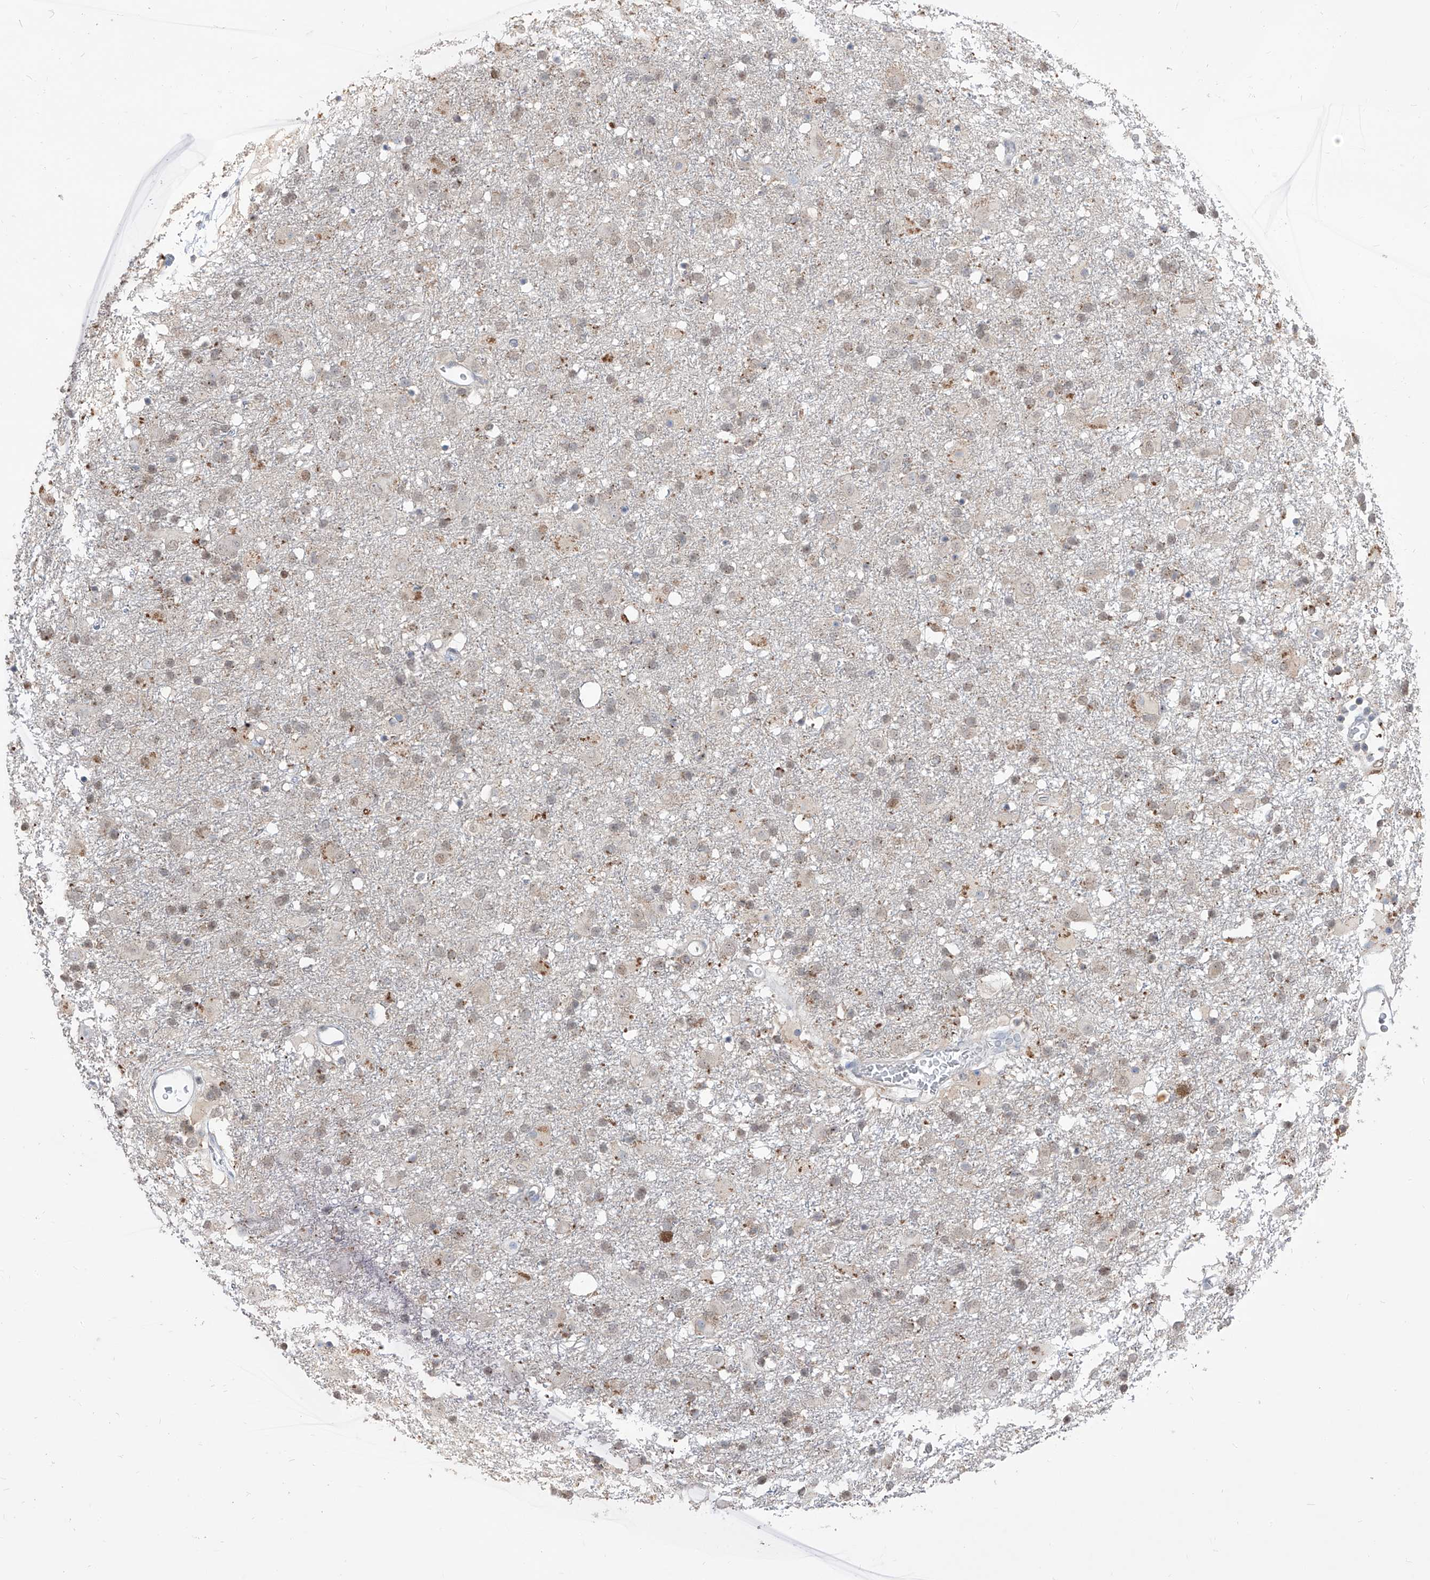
{"staining": {"intensity": "weak", "quantity": "25%-75%", "location": "nuclear"}, "tissue": "glioma", "cell_type": "Tumor cells", "image_type": "cancer", "snomed": [{"axis": "morphology", "description": "Glioma, malignant, Low grade"}, {"axis": "topography", "description": "Brain"}], "caption": "Protein staining by immunohistochemistry shows weak nuclear positivity in approximately 25%-75% of tumor cells in glioma.", "gene": "BROX", "patient": {"sex": "male", "age": 65}}